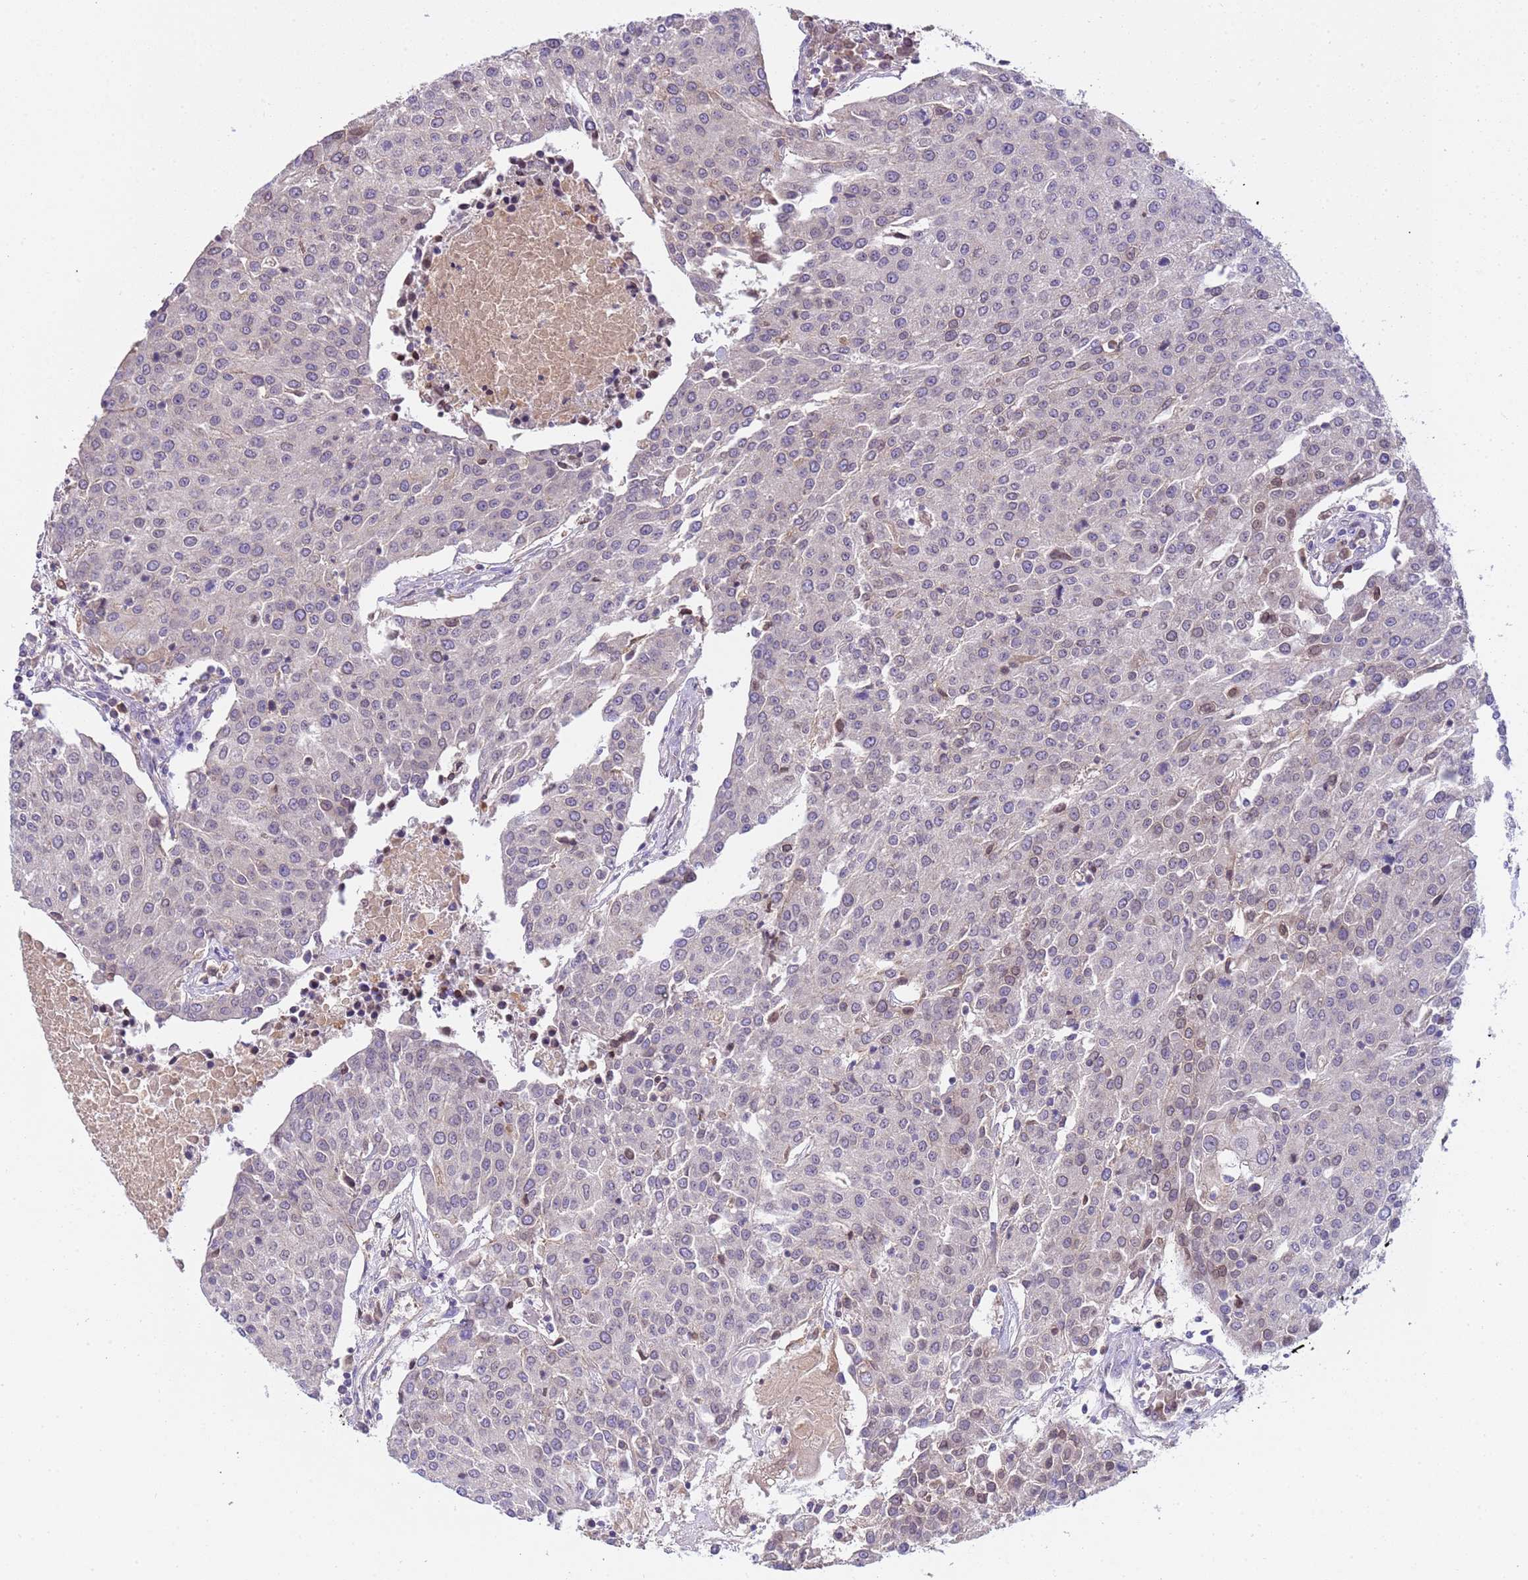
{"staining": {"intensity": "weak", "quantity": "<25%", "location": "nuclear"}, "tissue": "urothelial cancer", "cell_type": "Tumor cells", "image_type": "cancer", "snomed": [{"axis": "morphology", "description": "Urothelial carcinoma, High grade"}, {"axis": "topography", "description": "Urinary bladder"}], "caption": "Immunohistochemistry of high-grade urothelial carcinoma demonstrates no staining in tumor cells.", "gene": "PLCXD3", "patient": {"sex": "female", "age": 85}}